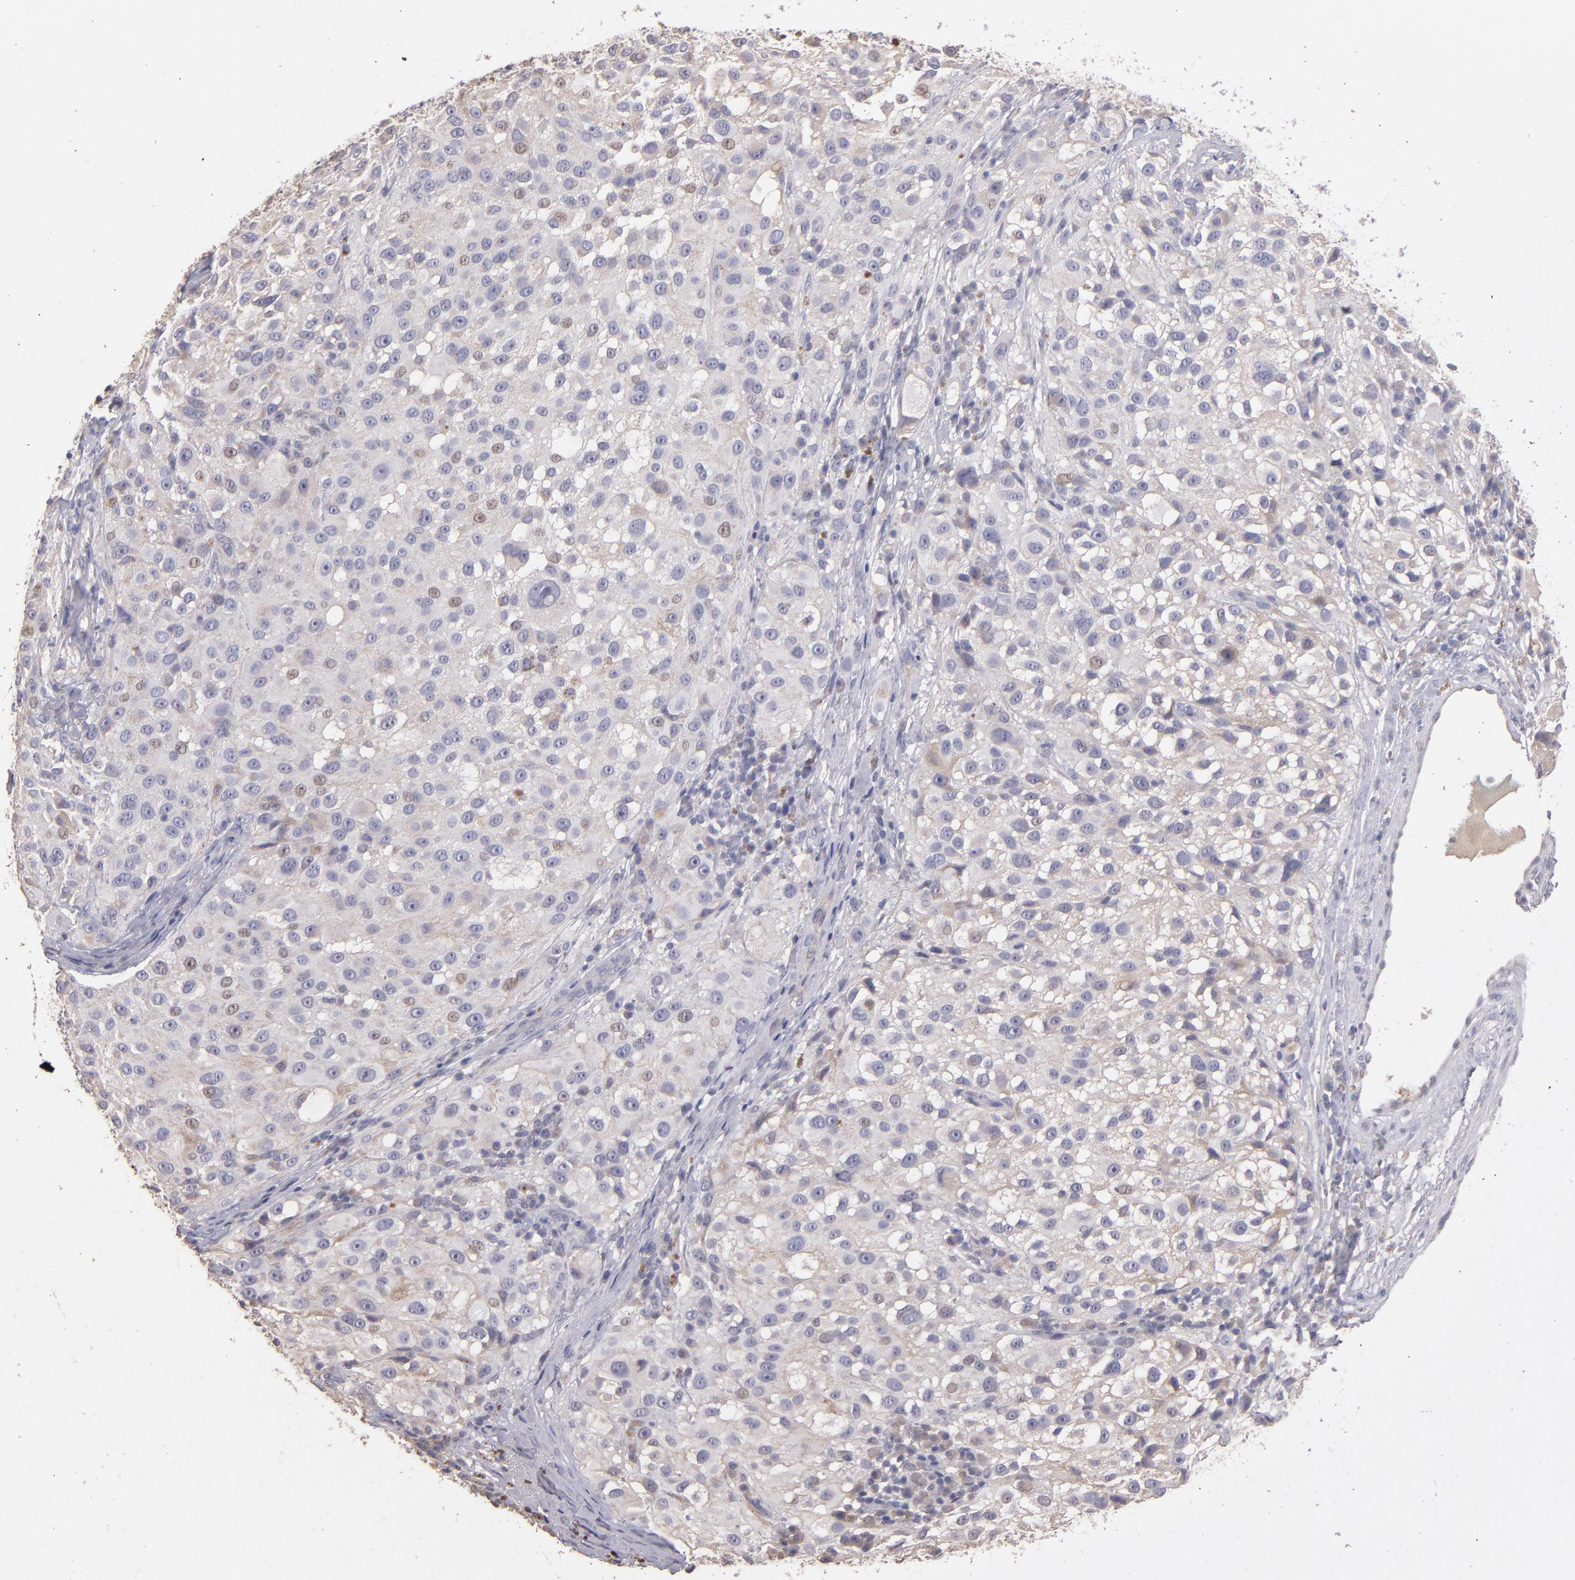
{"staining": {"intensity": "weak", "quantity": "<25%", "location": "cytoplasmic/membranous"}, "tissue": "melanoma", "cell_type": "Tumor cells", "image_type": "cancer", "snomed": [{"axis": "morphology", "description": "Necrosis, NOS"}, {"axis": "morphology", "description": "Malignant melanoma, NOS"}, {"axis": "topography", "description": "Skin"}], "caption": "There is no significant positivity in tumor cells of melanoma. The staining was performed using DAB (3,3'-diaminobenzidine) to visualize the protein expression in brown, while the nuclei were stained in blue with hematoxylin (Magnification: 20x).", "gene": "GNAZ", "patient": {"sex": "female", "age": 87}}